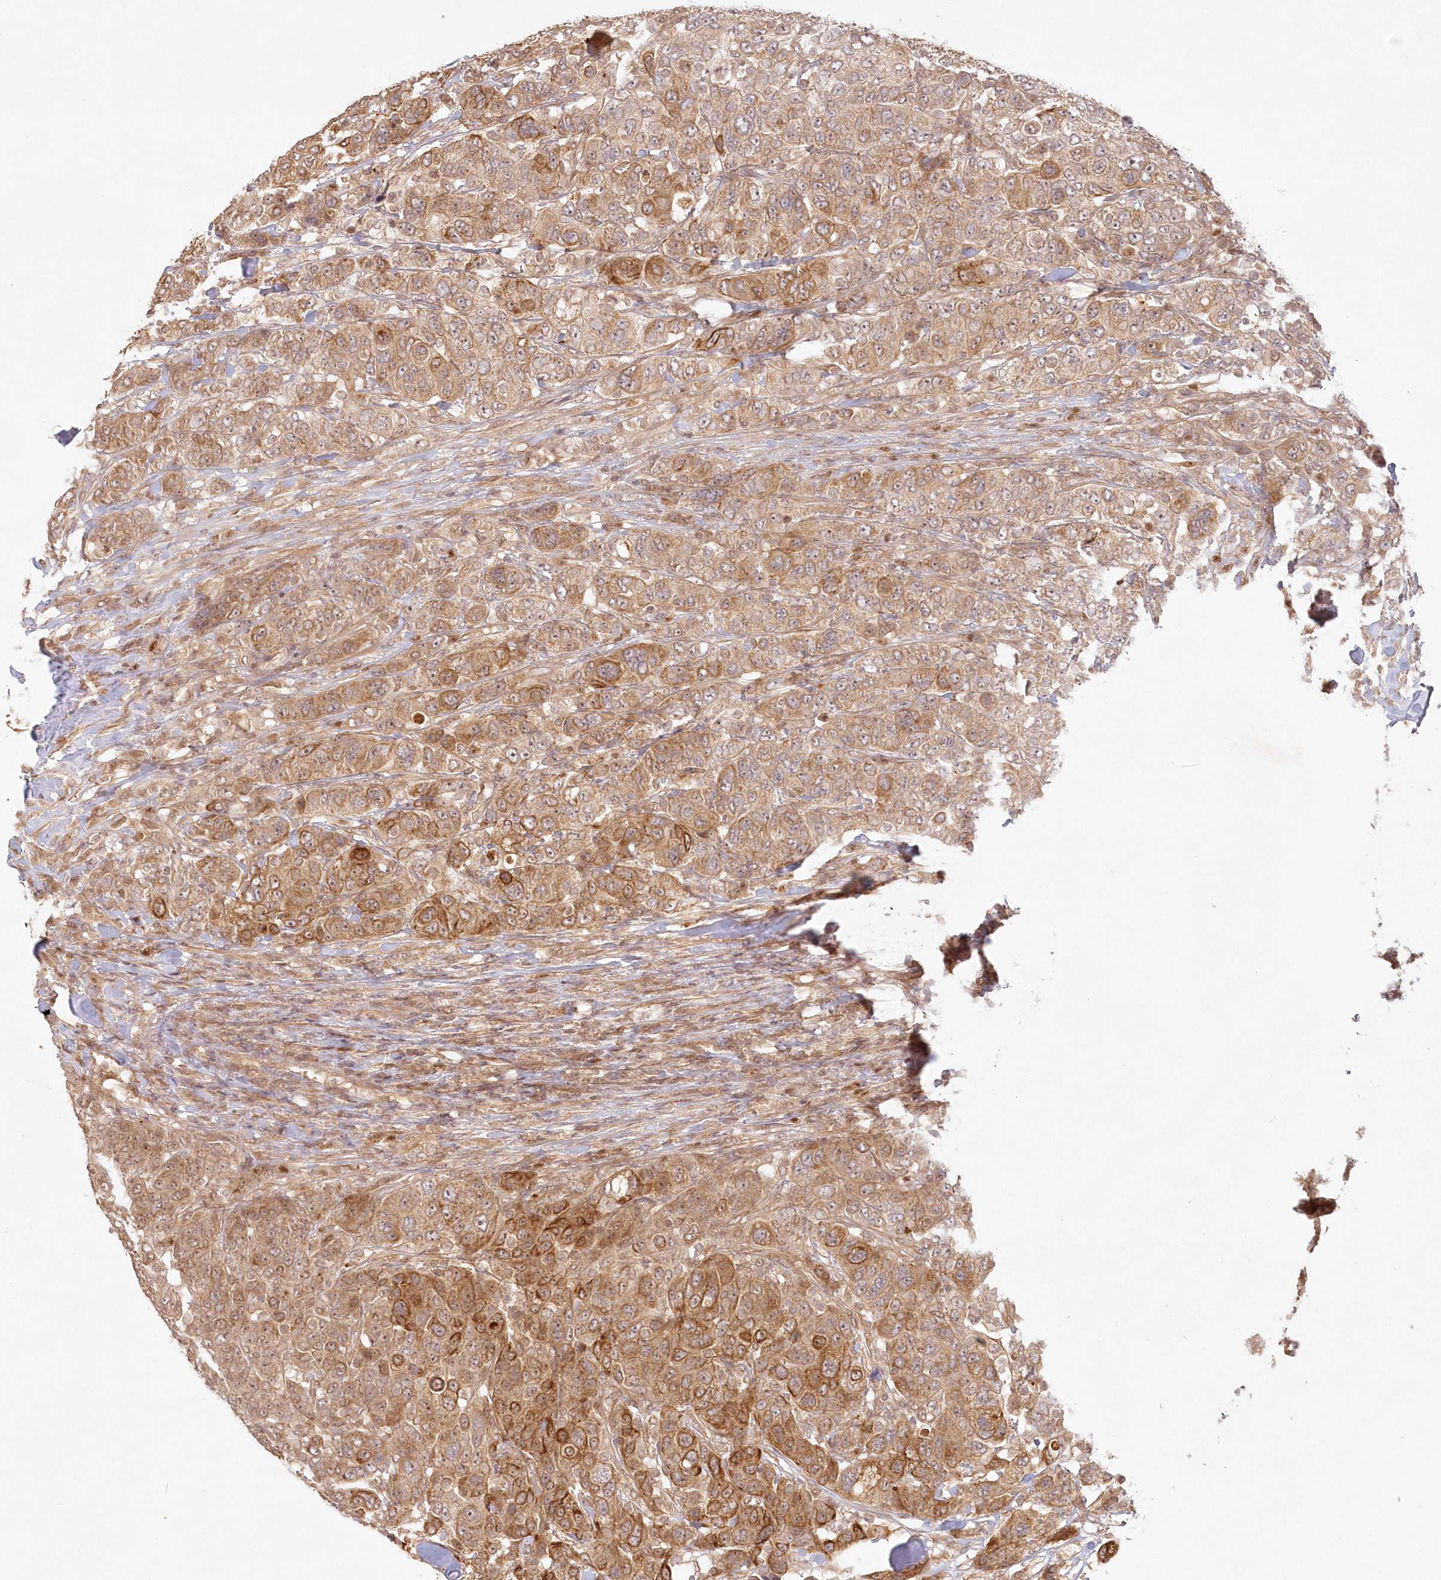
{"staining": {"intensity": "moderate", "quantity": ">75%", "location": "cytoplasmic/membranous"}, "tissue": "breast cancer", "cell_type": "Tumor cells", "image_type": "cancer", "snomed": [{"axis": "morphology", "description": "Duct carcinoma"}, {"axis": "topography", "description": "Breast"}], "caption": "Protein staining exhibits moderate cytoplasmic/membranous positivity in approximately >75% of tumor cells in breast cancer.", "gene": "KIAA0232", "patient": {"sex": "female", "age": 37}}